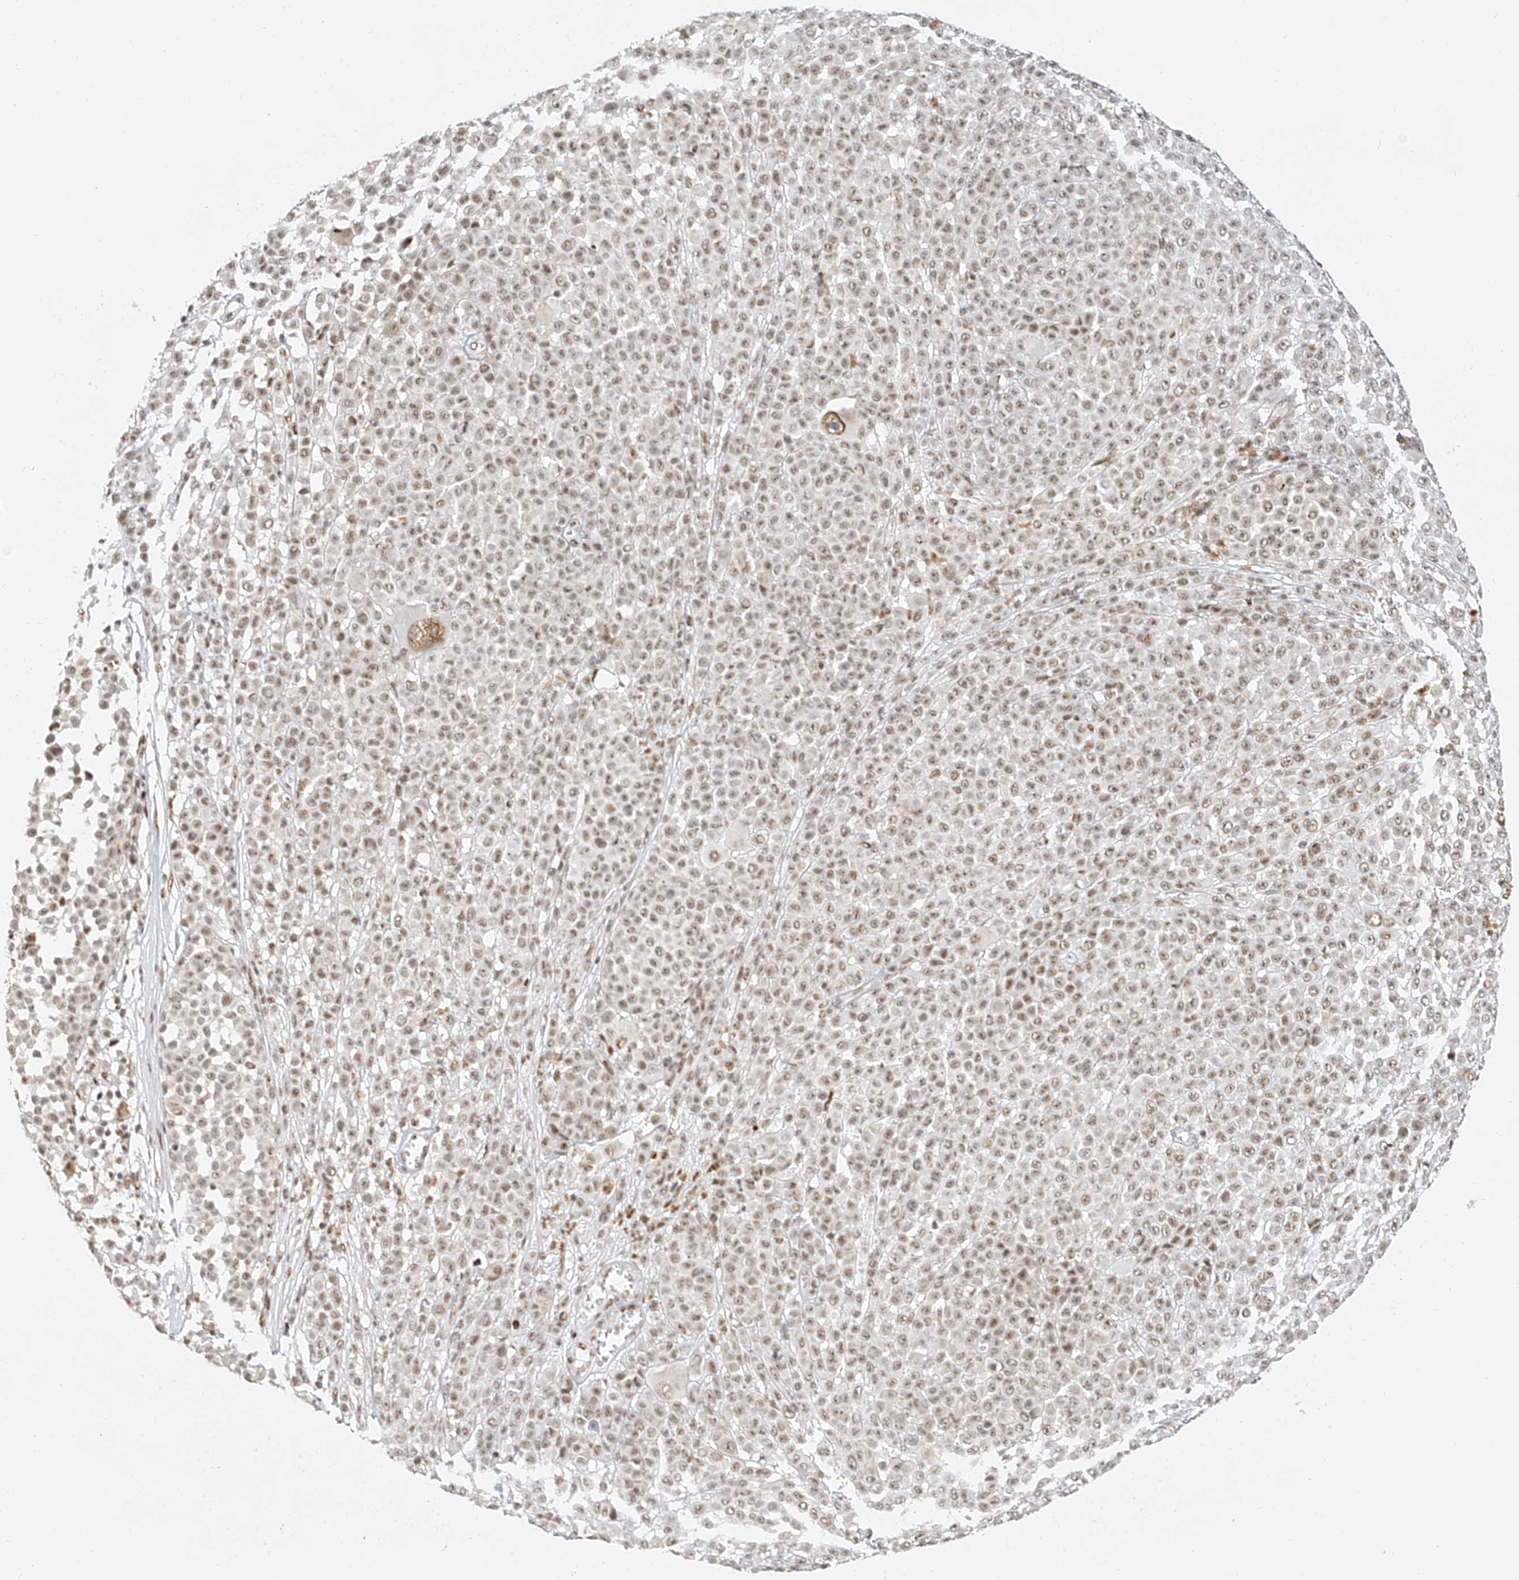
{"staining": {"intensity": "moderate", "quantity": ">75%", "location": "nuclear"}, "tissue": "melanoma", "cell_type": "Tumor cells", "image_type": "cancer", "snomed": [{"axis": "morphology", "description": "Malignant melanoma, NOS"}, {"axis": "topography", "description": "Skin"}], "caption": "Immunohistochemical staining of malignant melanoma demonstrates medium levels of moderate nuclear positivity in about >75% of tumor cells.", "gene": "CXorf58", "patient": {"sex": "female", "age": 94}}